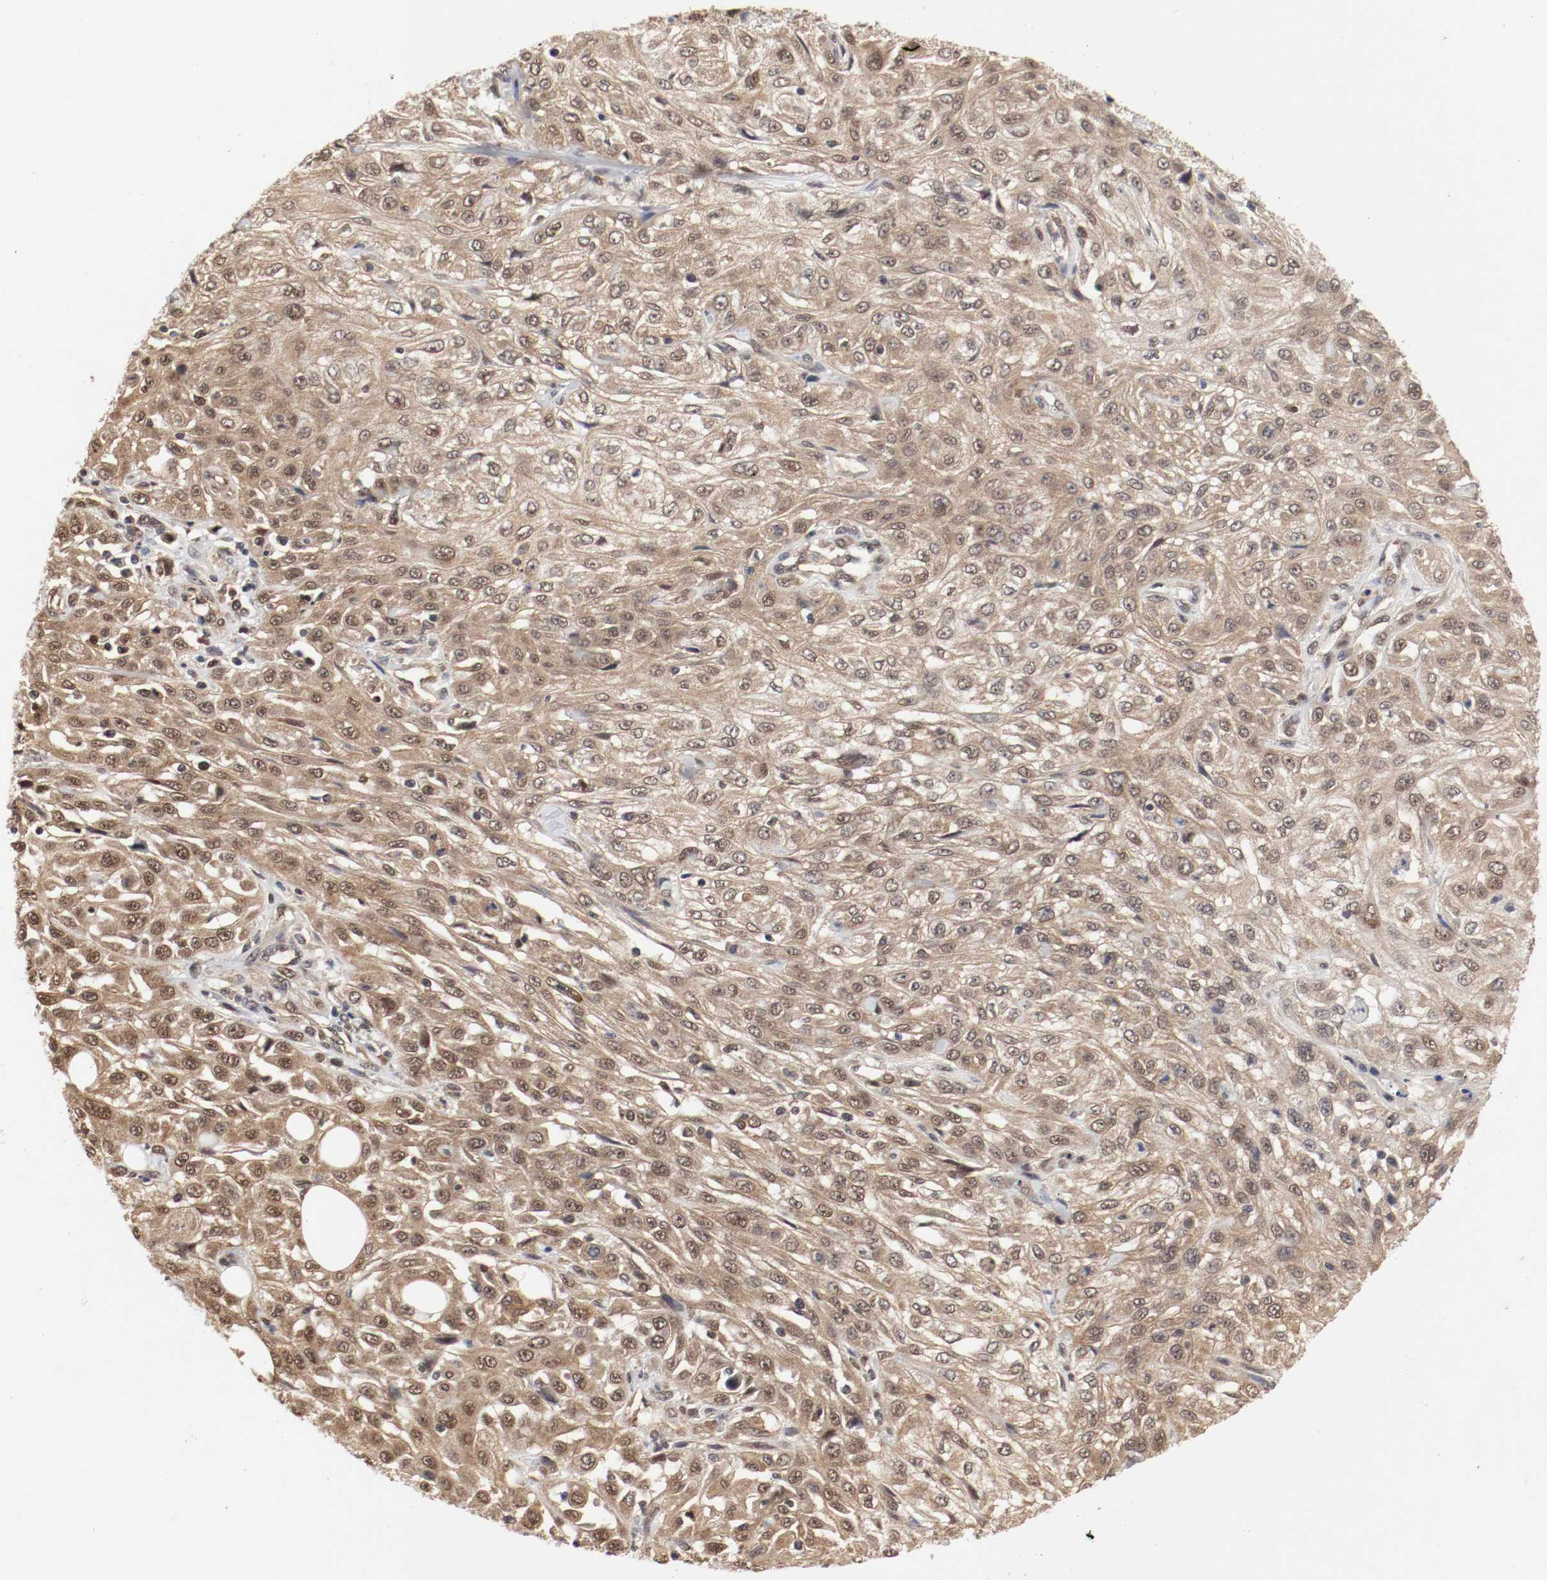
{"staining": {"intensity": "moderate", "quantity": ">75%", "location": "cytoplasmic/membranous,nuclear"}, "tissue": "skin cancer", "cell_type": "Tumor cells", "image_type": "cancer", "snomed": [{"axis": "morphology", "description": "Squamous cell carcinoma, NOS"}, {"axis": "topography", "description": "Skin"}], "caption": "Human skin squamous cell carcinoma stained with a protein marker shows moderate staining in tumor cells.", "gene": "AFG3L2", "patient": {"sex": "male", "age": 75}}